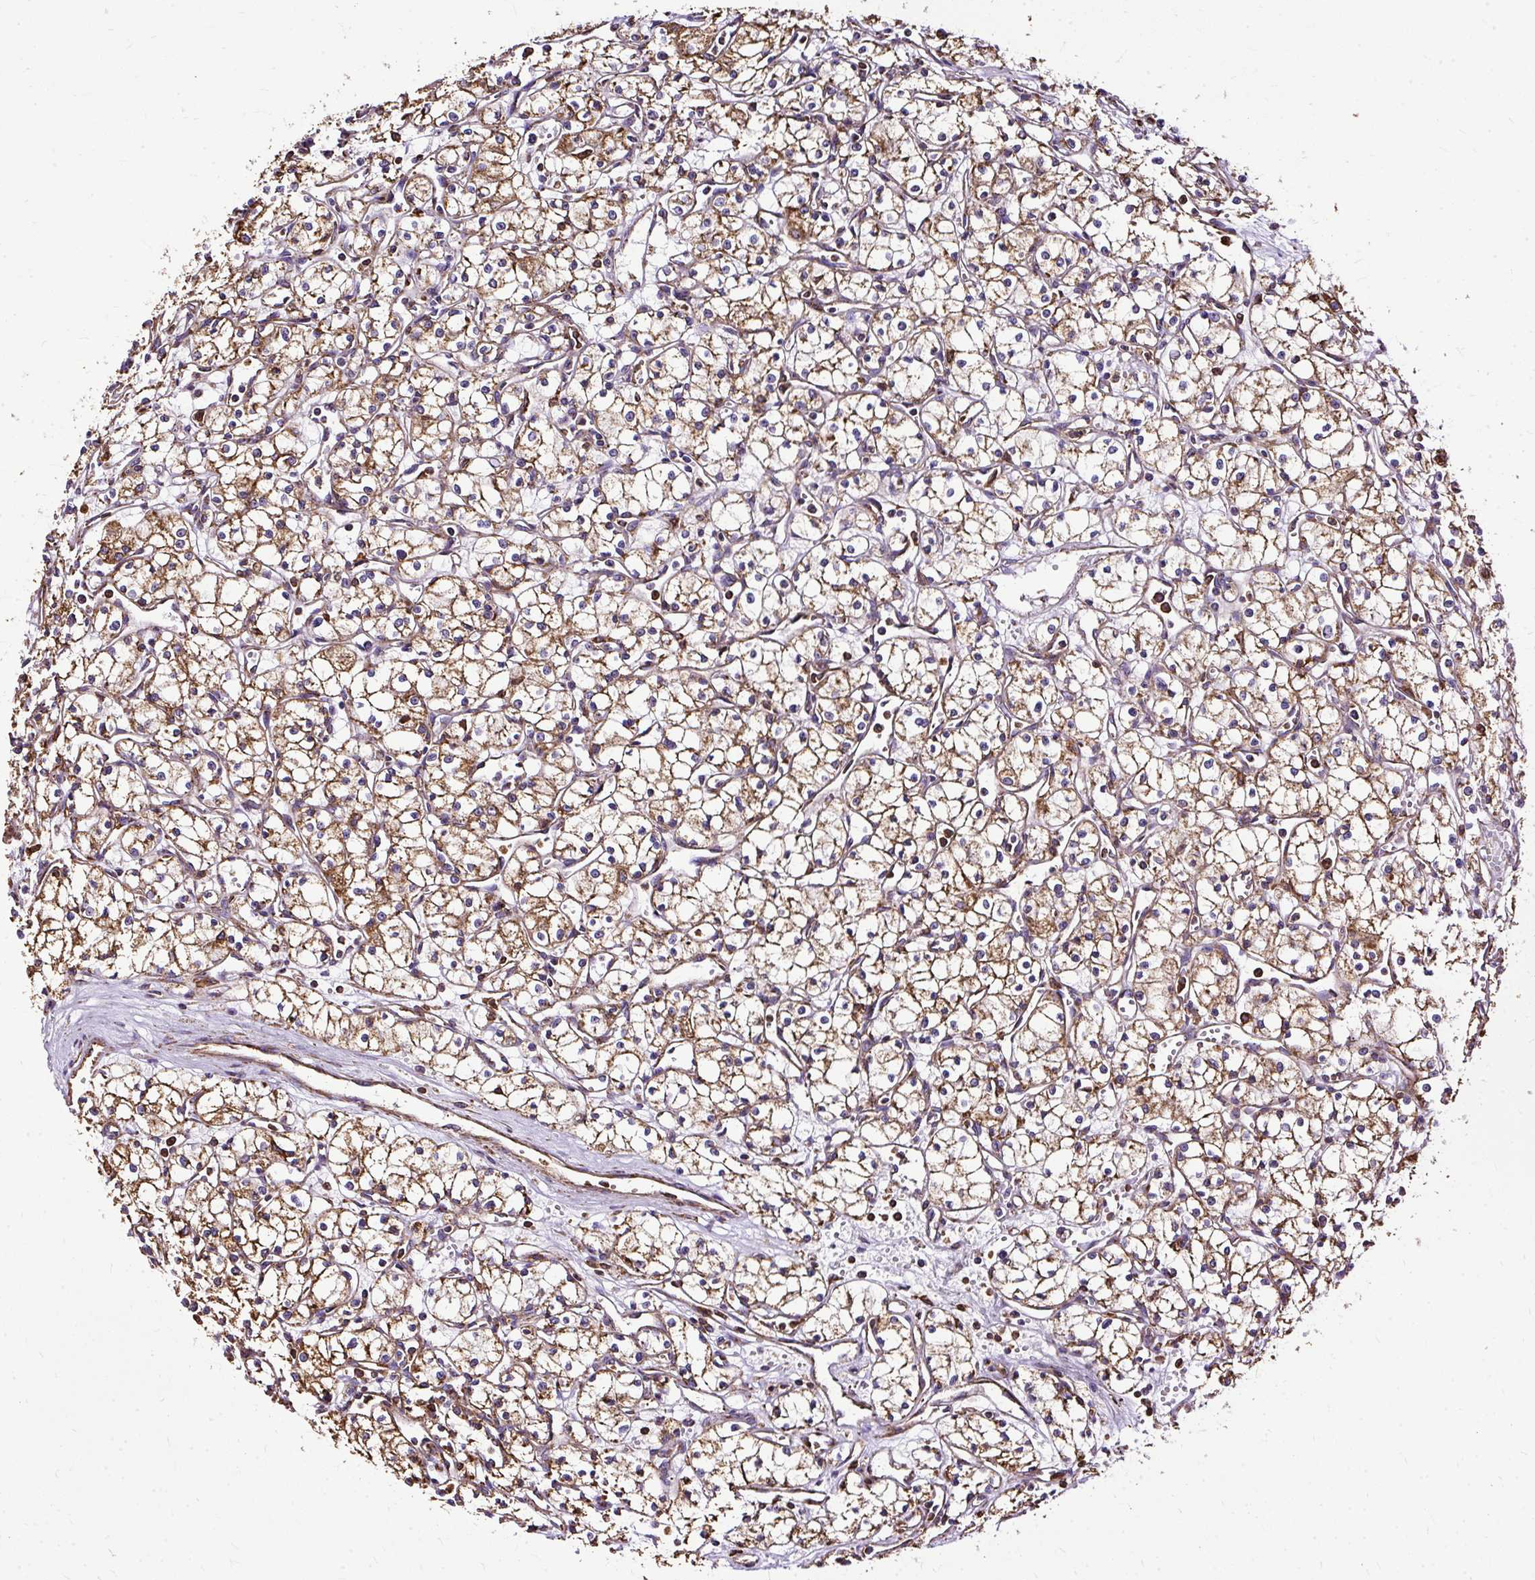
{"staining": {"intensity": "moderate", "quantity": ">75%", "location": "cytoplasmic/membranous"}, "tissue": "renal cancer", "cell_type": "Tumor cells", "image_type": "cancer", "snomed": [{"axis": "morphology", "description": "Adenocarcinoma, NOS"}, {"axis": "topography", "description": "Kidney"}], "caption": "The histopathology image reveals immunohistochemical staining of adenocarcinoma (renal). There is moderate cytoplasmic/membranous positivity is seen in about >75% of tumor cells.", "gene": "KLHL11", "patient": {"sex": "male", "age": 59}}